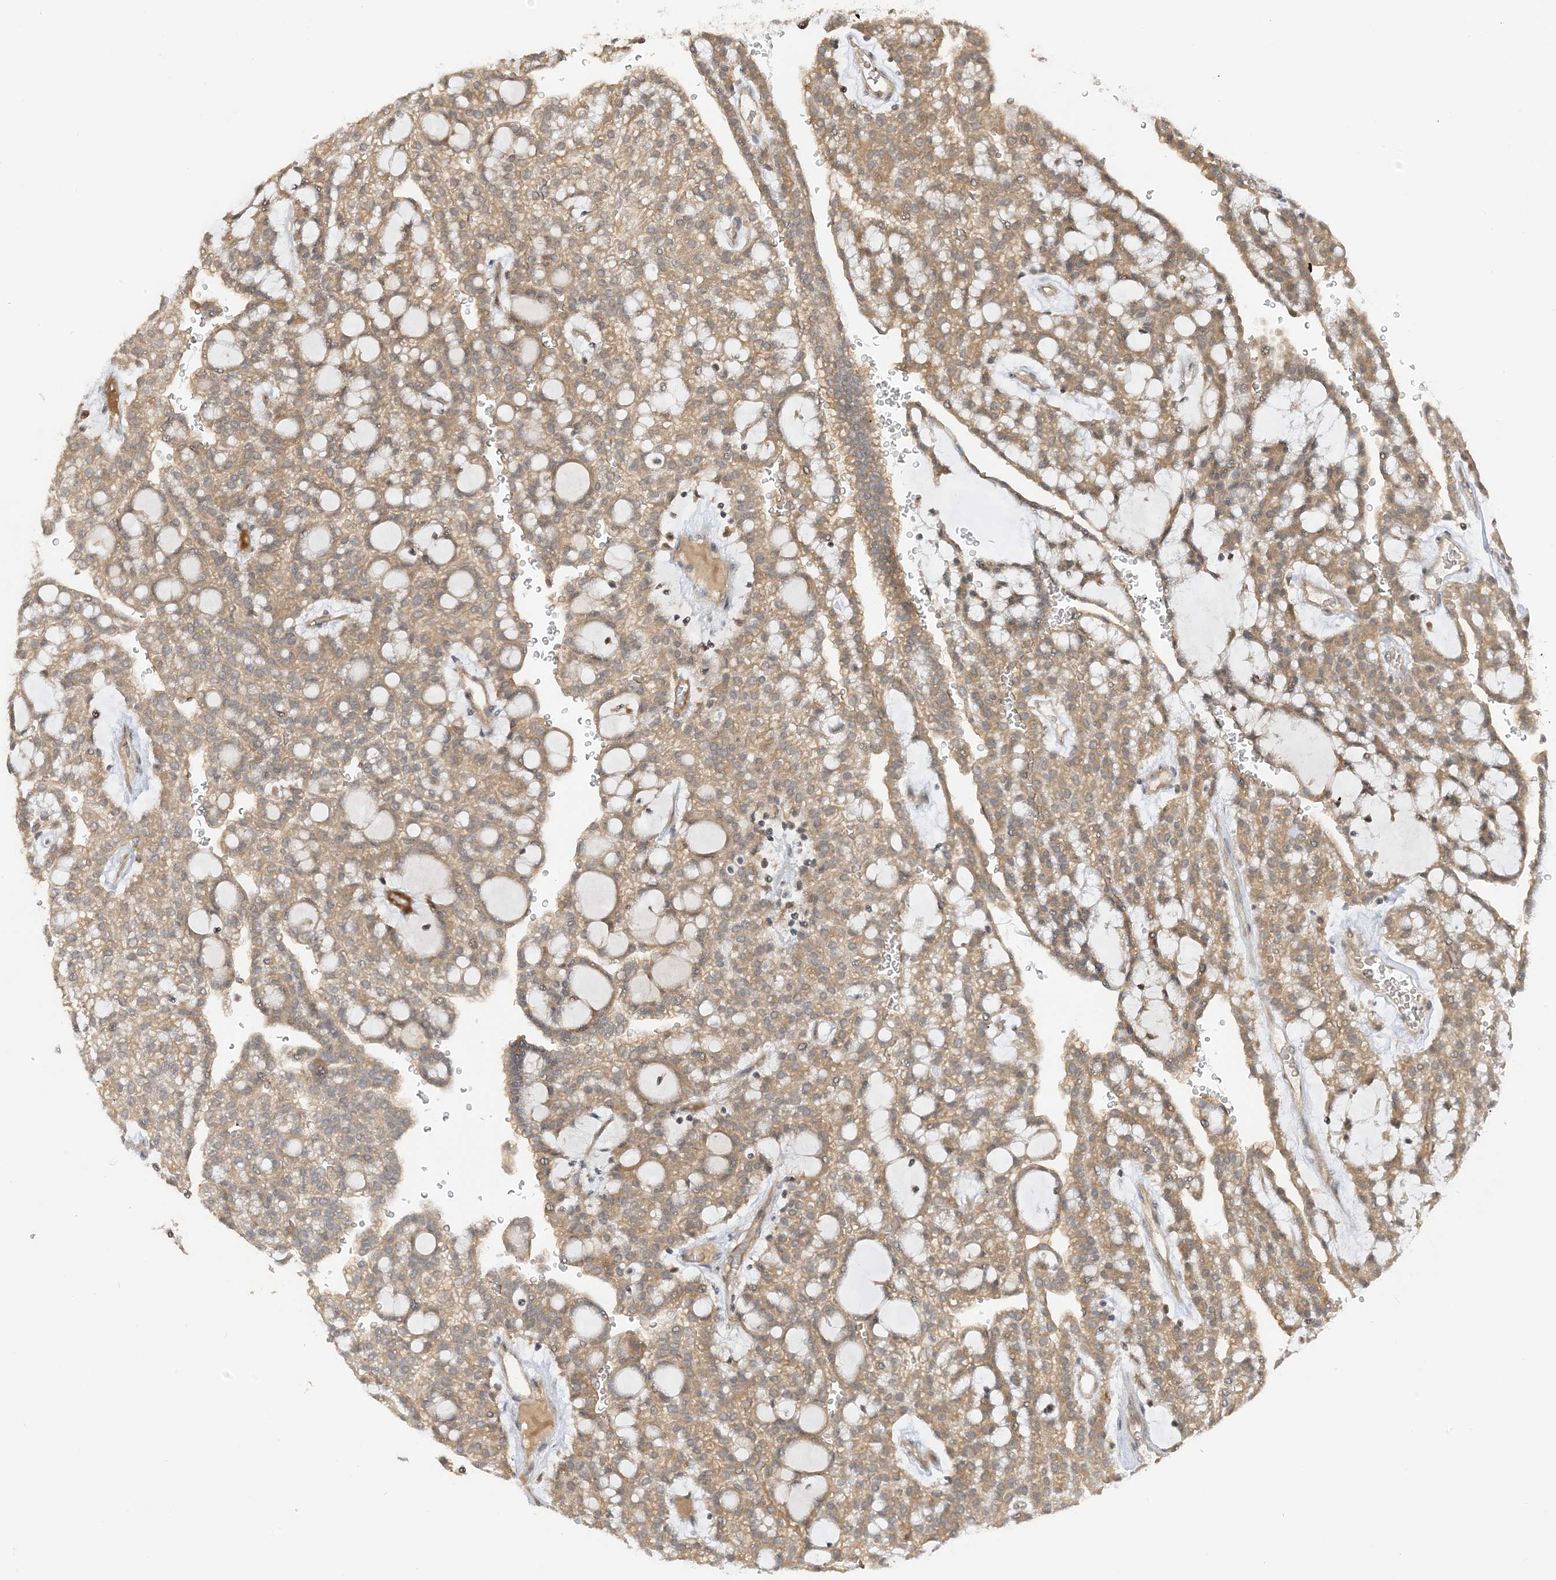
{"staining": {"intensity": "moderate", "quantity": ">75%", "location": "cytoplasmic/membranous"}, "tissue": "renal cancer", "cell_type": "Tumor cells", "image_type": "cancer", "snomed": [{"axis": "morphology", "description": "Adenocarcinoma, NOS"}, {"axis": "topography", "description": "Kidney"}], "caption": "The image displays staining of renal adenocarcinoma, revealing moderate cytoplasmic/membranous protein positivity (brown color) within tumor cells. (DAB (3,3'-diaminobenzidine) IHC, brown staining for protein, blue staining for nuclei).", "gene": "WDR26", "patient": {"sex": "male", "age": 63}}